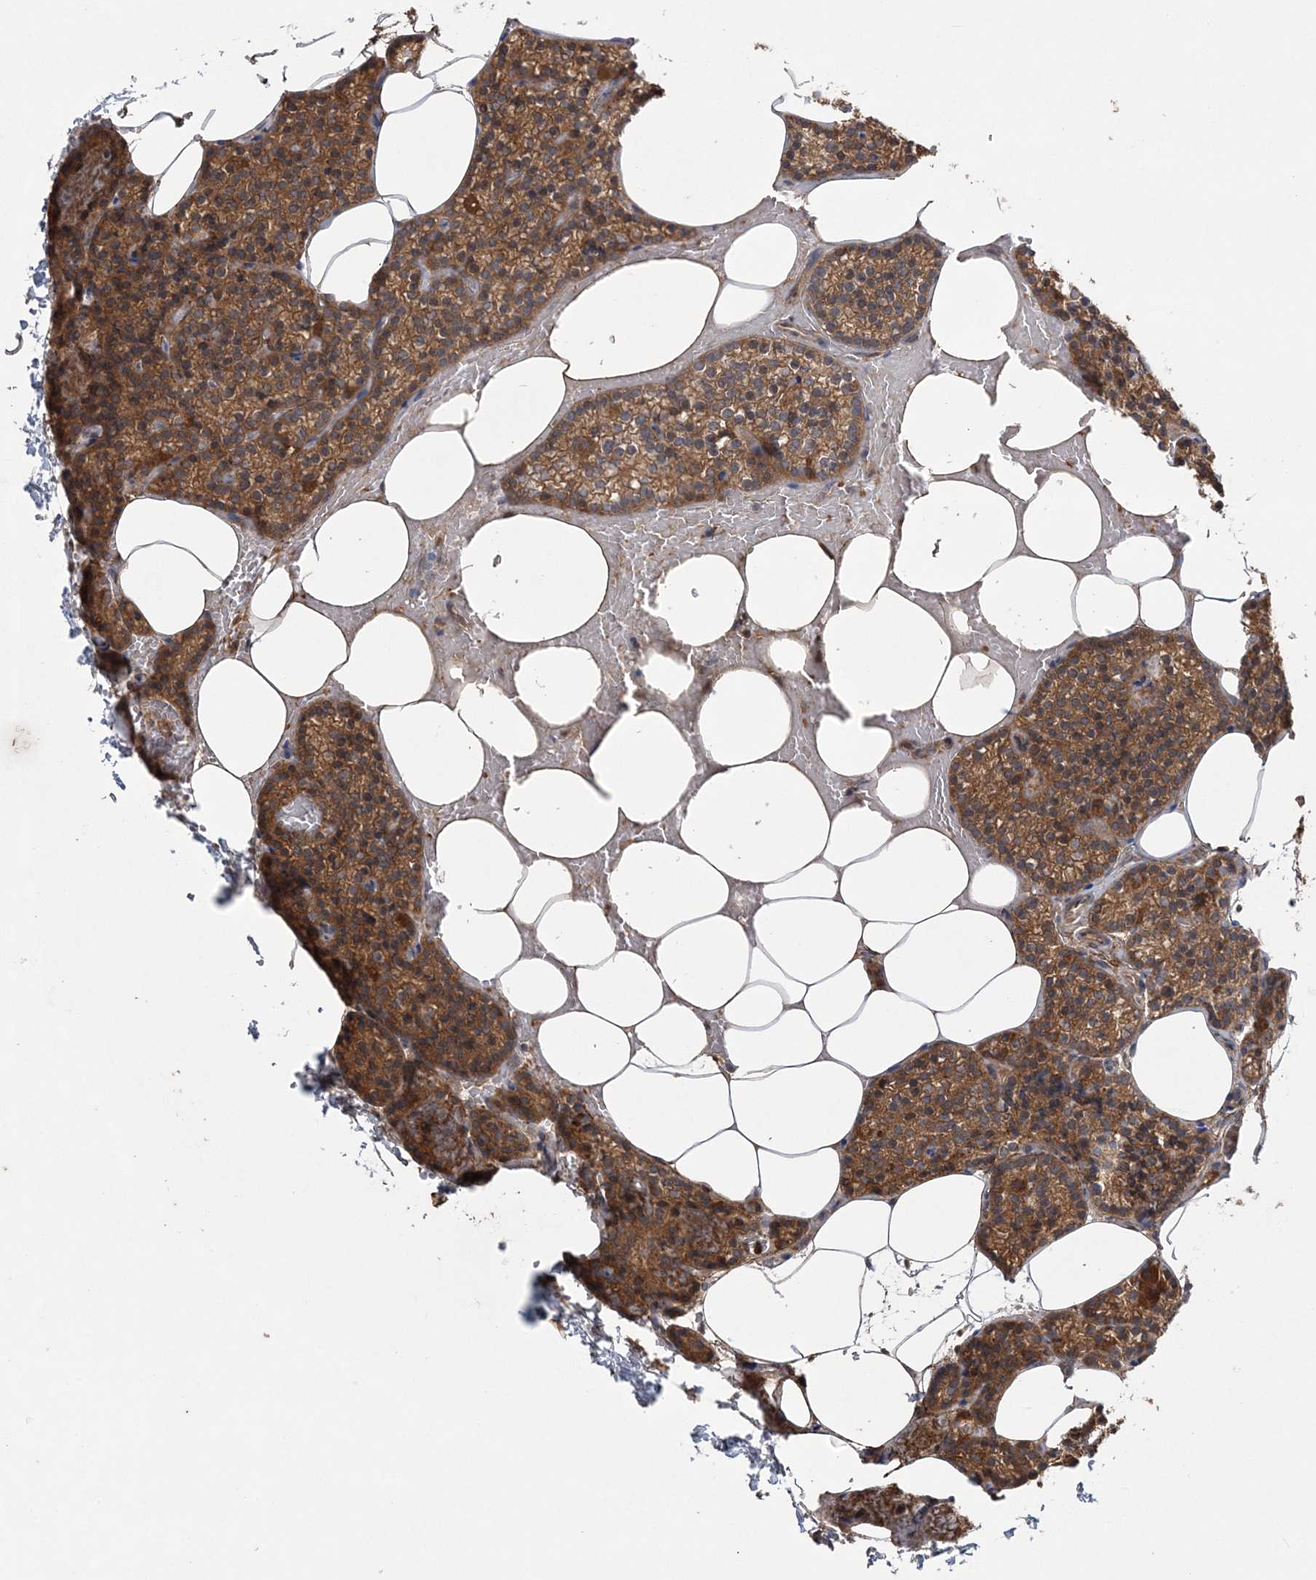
{"staining": {"intensity": "strong", "quantity": ">75%", "location": "cytoplasmic/membranous"}, "tissue": "parathyroid gland", "cell_type": "Glandular cells", "image_type": "normal", "snomed": [{"axis": "morphology", "description": "Normal tissue, NOS"}, {"axis": "topography", "description": "Parathyroid gland"}], "caption": "Immunohistochemistry staining of normal parathyroid gland, which shows high levels of strong cytoplasmic/membranous expression in approximately >75% of glandular cells indicating strong cytoplasmic/membranous protein staining. The staining was performed using DAB (3,3'-diaminobenzidine) (brown) for protein detection and nuclei were counterstained in hematoxylin (blue).", "gene": "HMGCS1", "patient": {"sex": "male", "age": 58}}